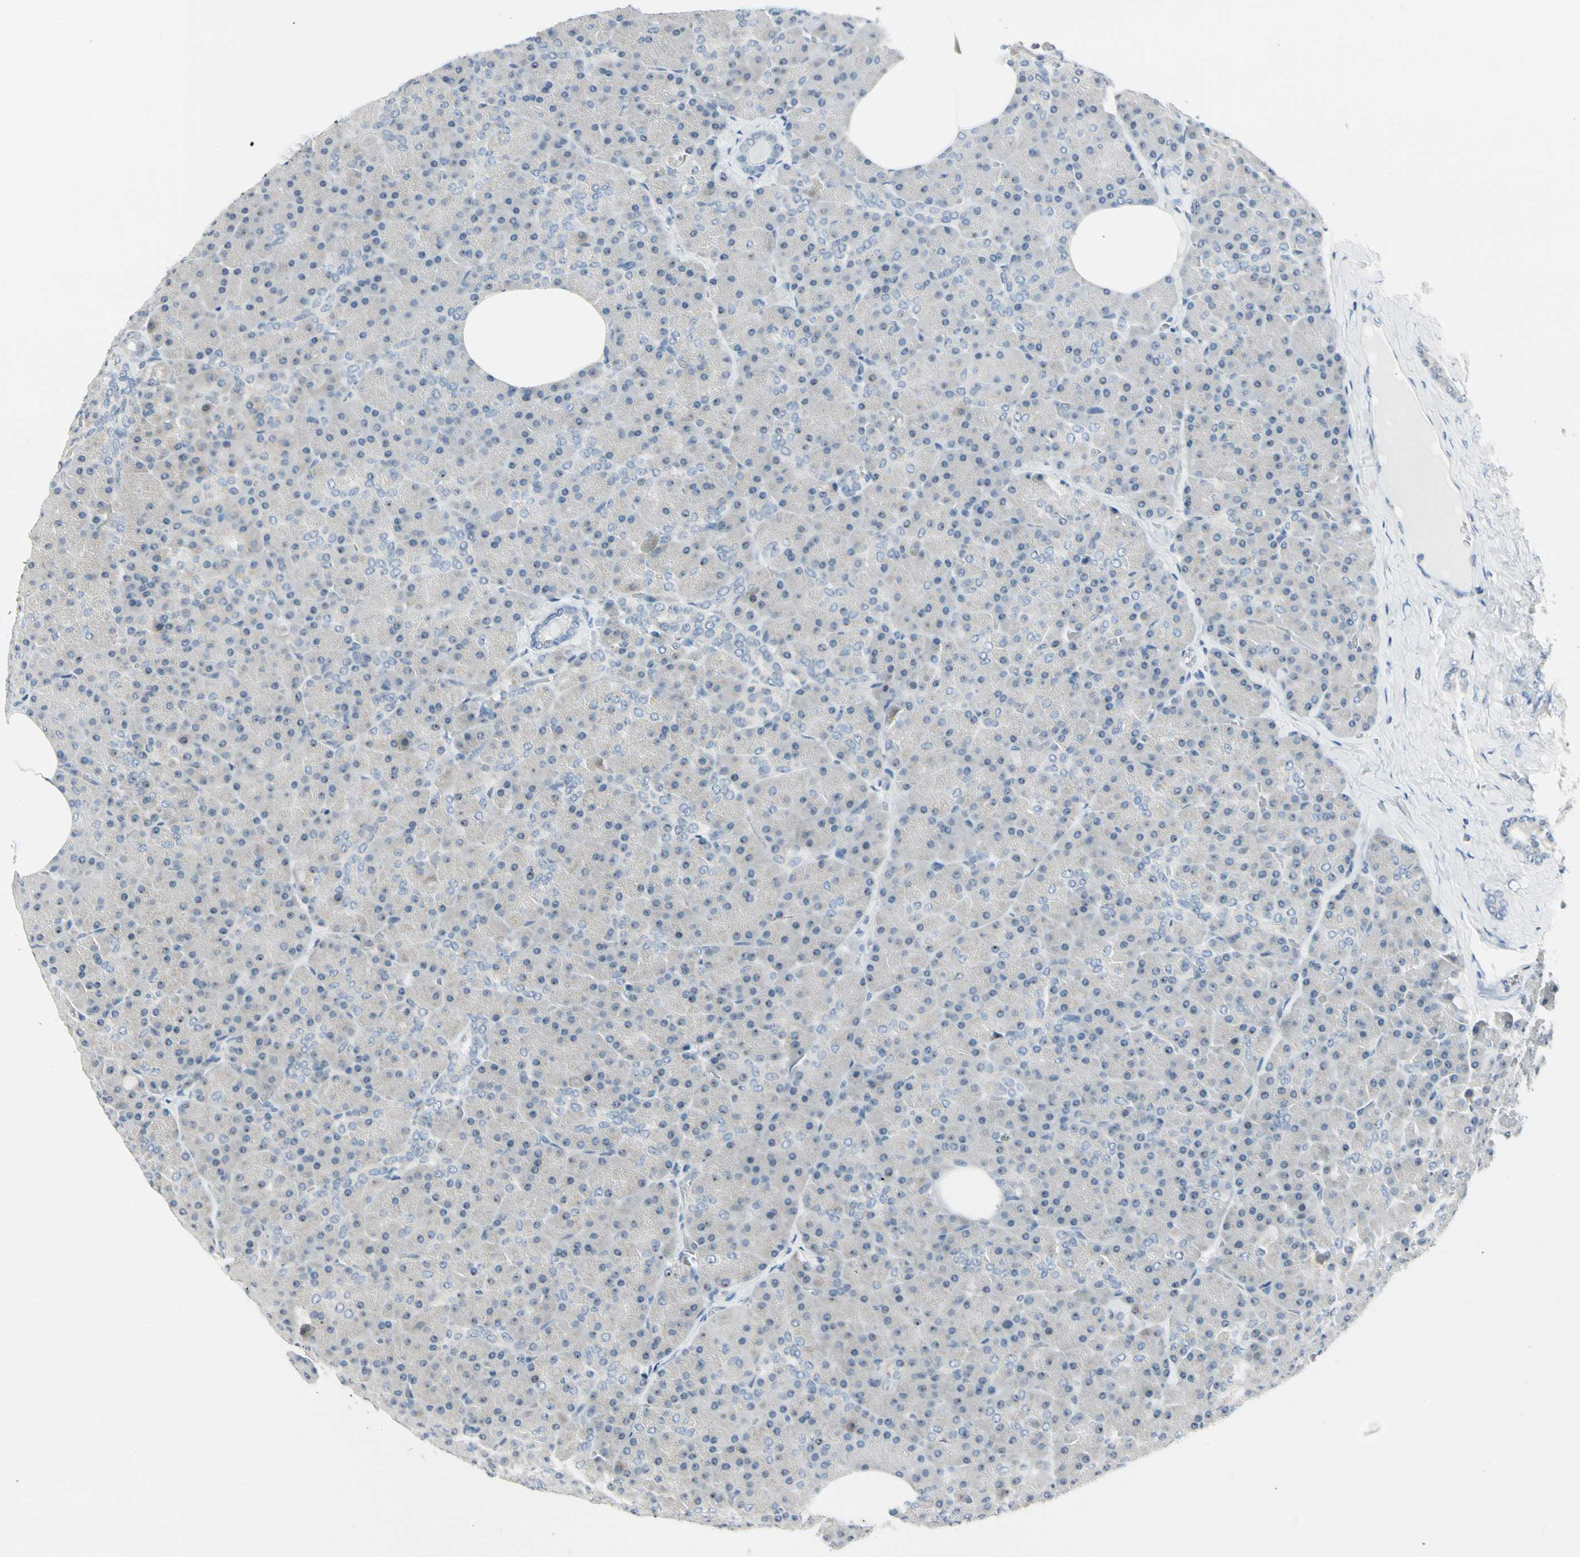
{"staining": {"intensity": "moderate", "quantity": "<25%", "location": "cytoplasmic/membranous,nuclear"}, "tissue": "pancreas", "cell_type": "Exocrine glandular cells", "image_type": "normal", "snomed": [{"axis": "morphology", "description": "Normal tissue, NOS"}, {"axis": "topography", "description": "Pancreas"}], "caption": "Immunohistochemistry (IHC) of normal human pancreas exhibits low levels of moderate cytoplasmic/membranous,nuclear staining in approximately <25% of exocrine glandular cells.", "gene": "ZSCAN1", "patient": {"sex": "female", "age": 35}}